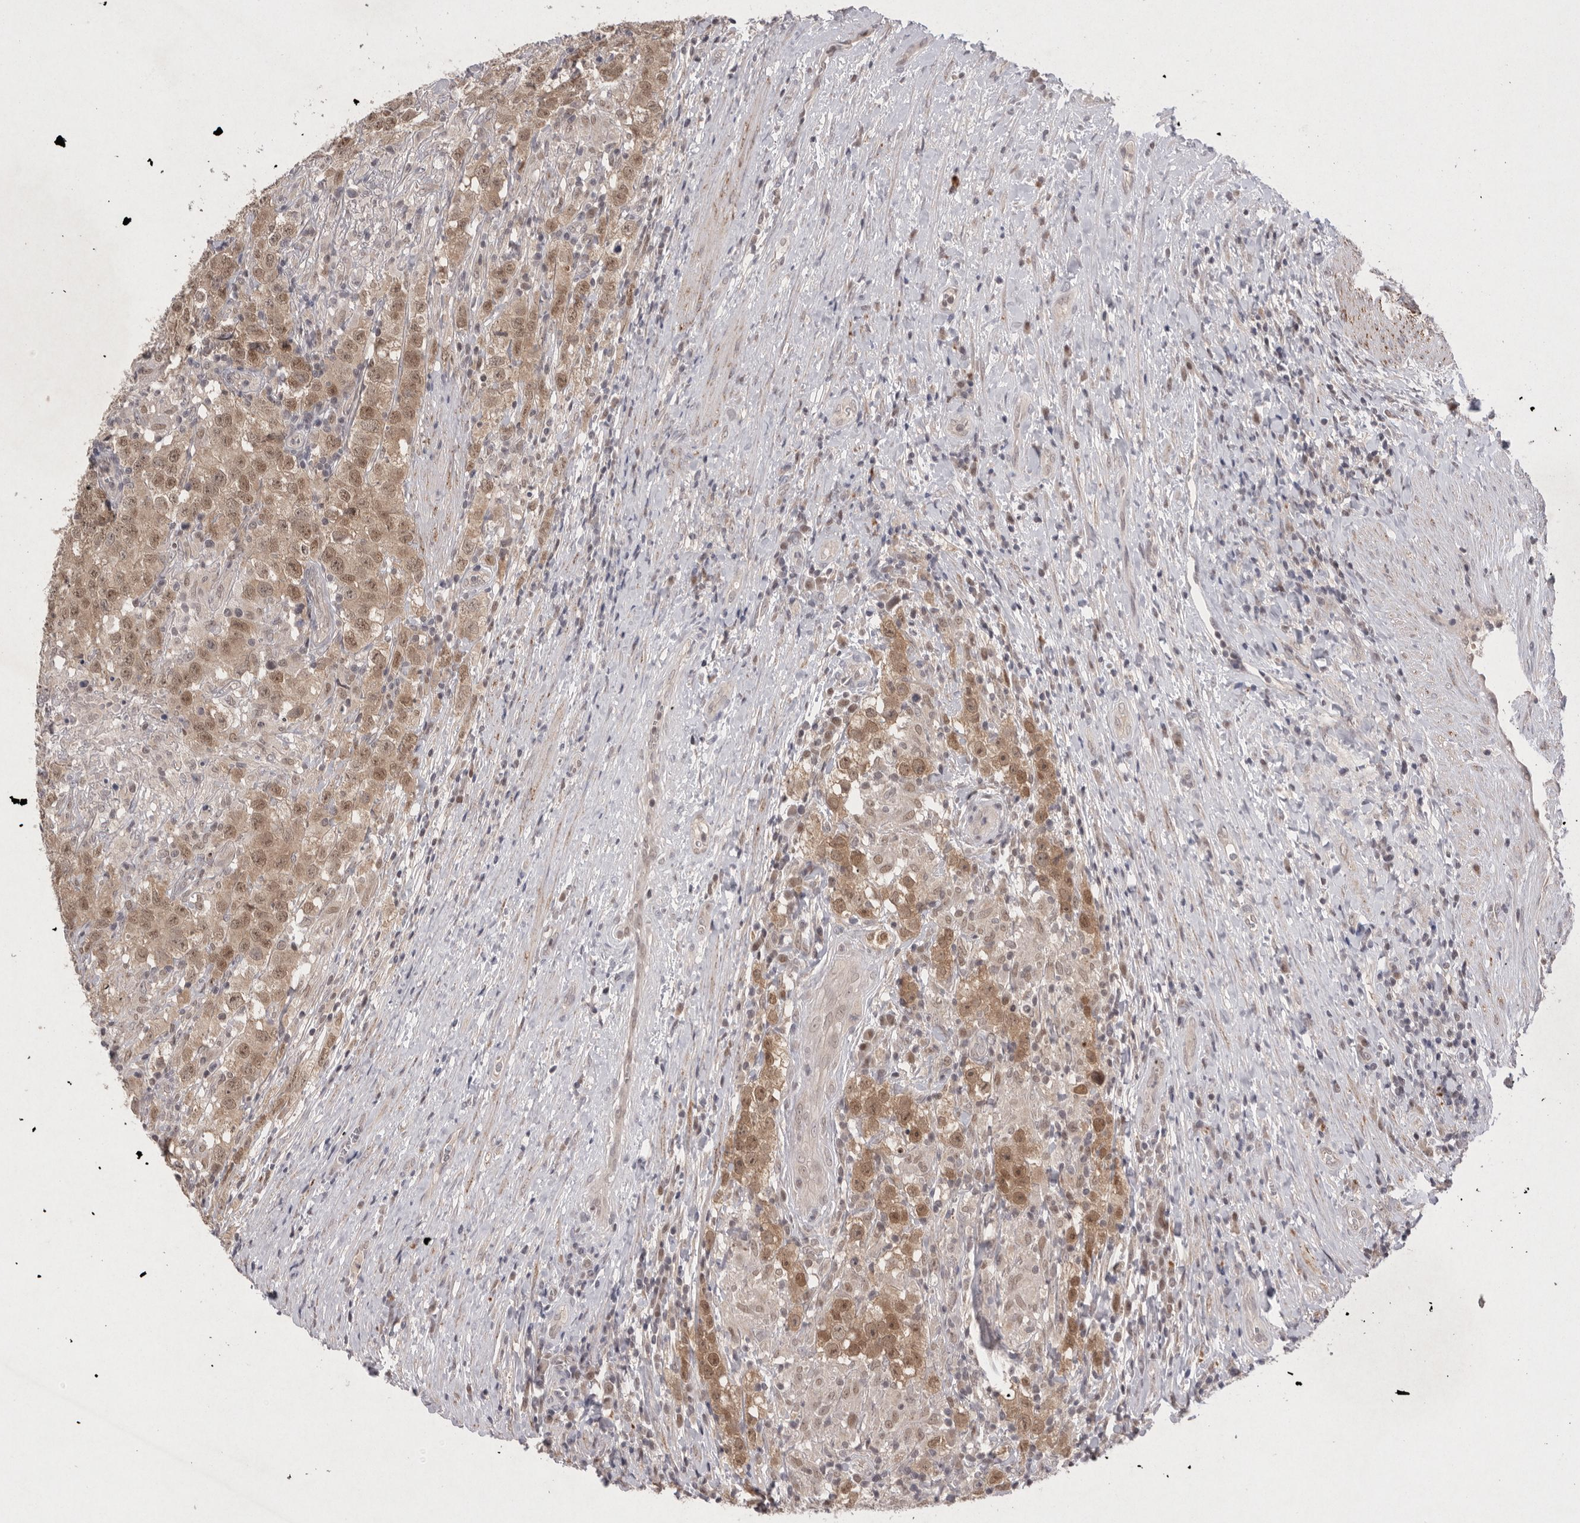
{"staining": {"intensity": "moderate", "quantity": ">75%", "location": "cytoplasmic/membranous,nuclear"}, "tissue": "testis cancer", "cell_type": "Tumor cells", "image_type": "cancer", "snomed": [{"axis": "morphology", "description": "Seminoma, NOS"}, {"axis": "morphology", "description": "Carcinoma, Embryonal, NOS"}, {"axis": "topography", "description": "Testis"}], "caption": "A medium amount of moderate cytoplasmic/membranous and nuclear positivity is seen in about >75% of tumor cells in testis cancer (embryonal carcinoma) tissue. Using DAB (3,3'-diaminobenzidine) (brown) and hematoxylin (blue) stains, captured at high magnification using brightfield microscopy.", "gene": "HUS1", "patient": {"sex": "male", "age": 43}}